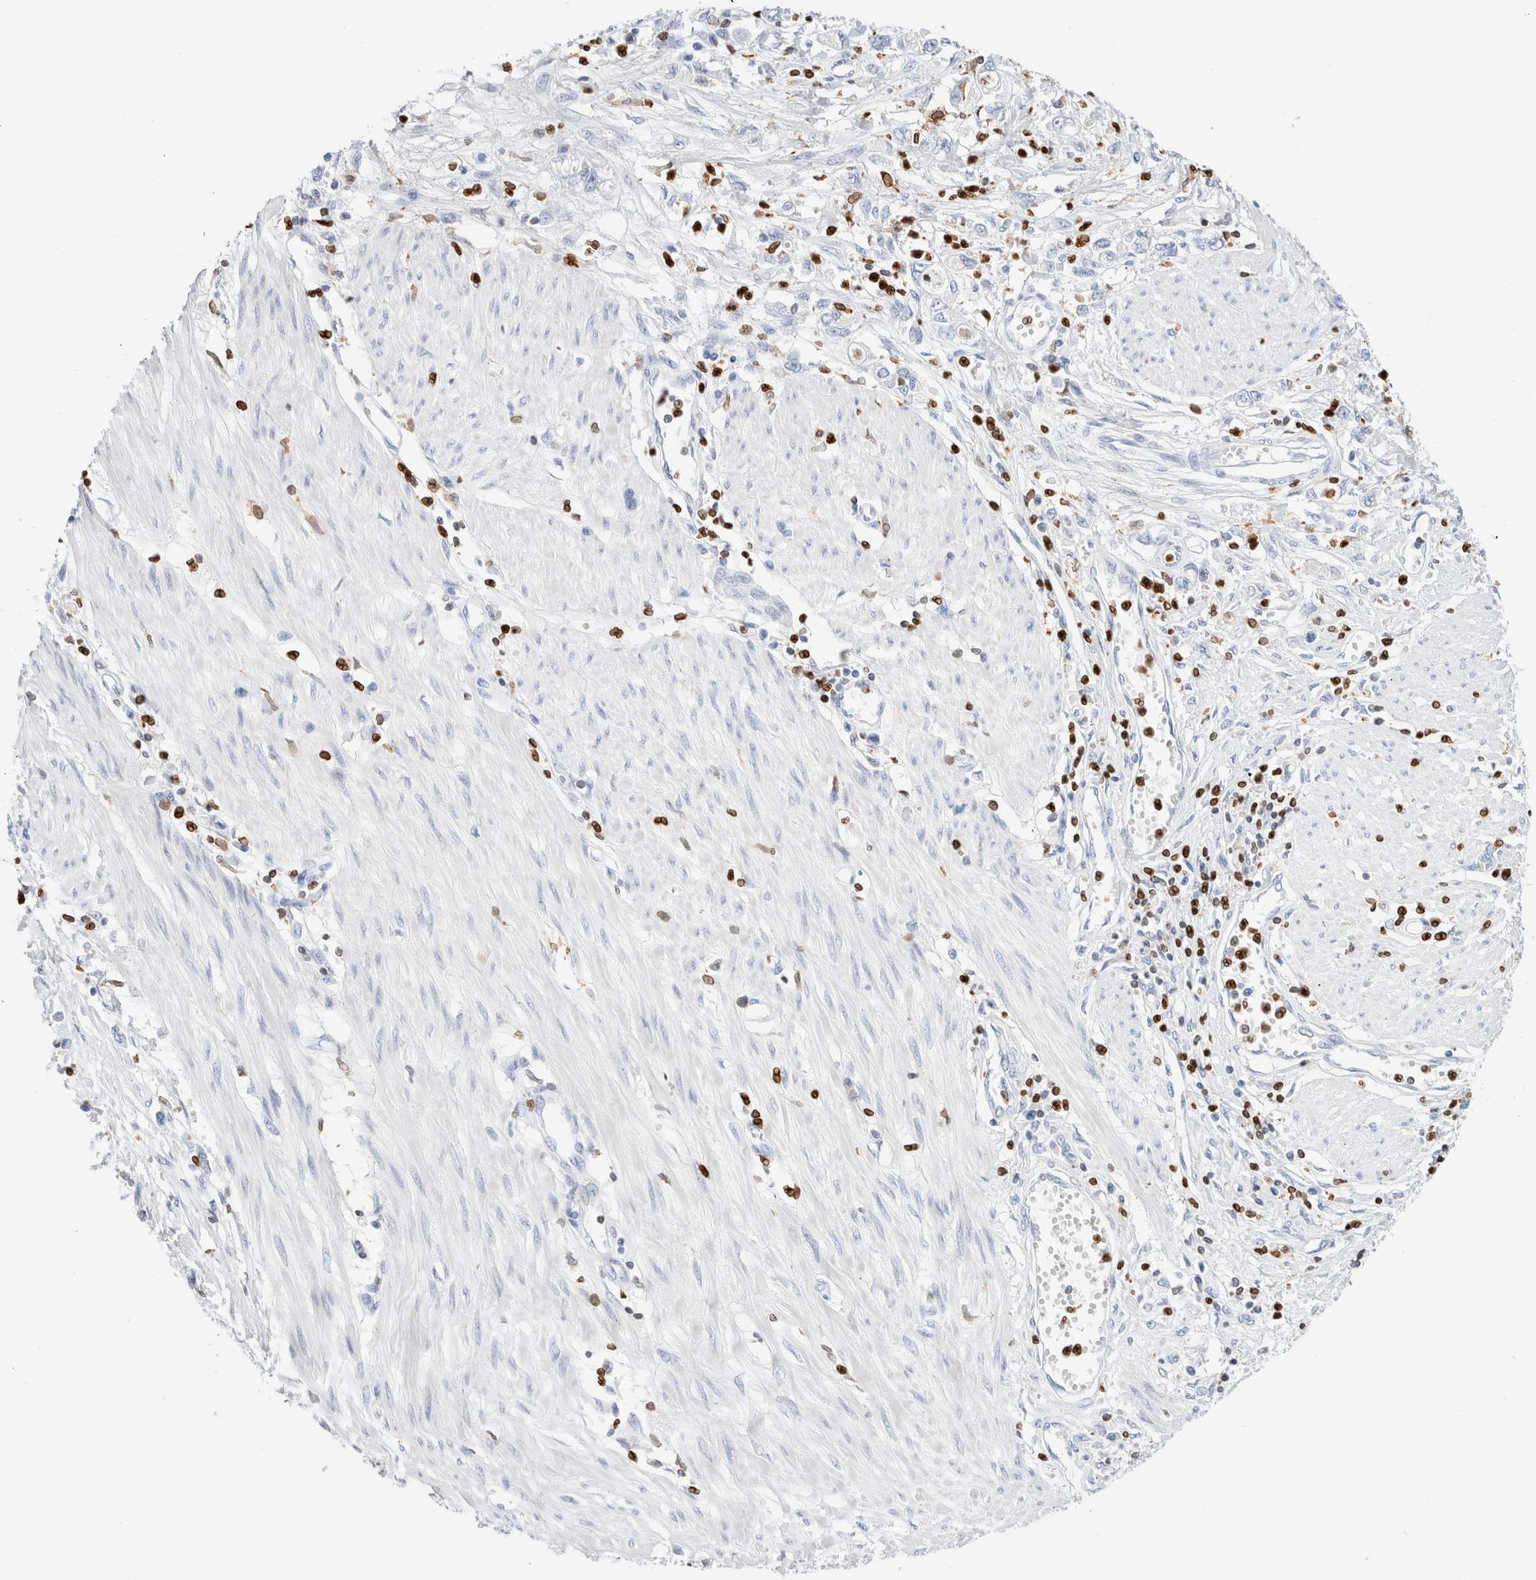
{"staining": {"intensity": "negative", "quantity": "none", "location": "none"}, "tissue": "stomach cancer", "cell_type": "Tumor cells", "image_type": "cancer", "snomed": [{"axis": "morphology", "description": "Adenocarcinoma, NOS"}, {"axis": "topography", "description": "Stomach"}], "caption": "Immunohistochemistry micrograph of neoplastic tissue: stomach adenocarcinoma stained with DAB (3,3'-diaminobenzidine) exhibits no significant protein positivity in tumor cells. (DAB (3,3'-diaminobenzidine) IHC, high magnification).", "gene": "ALOX5AP", "patient": {"sex": "female", "age": 76}}